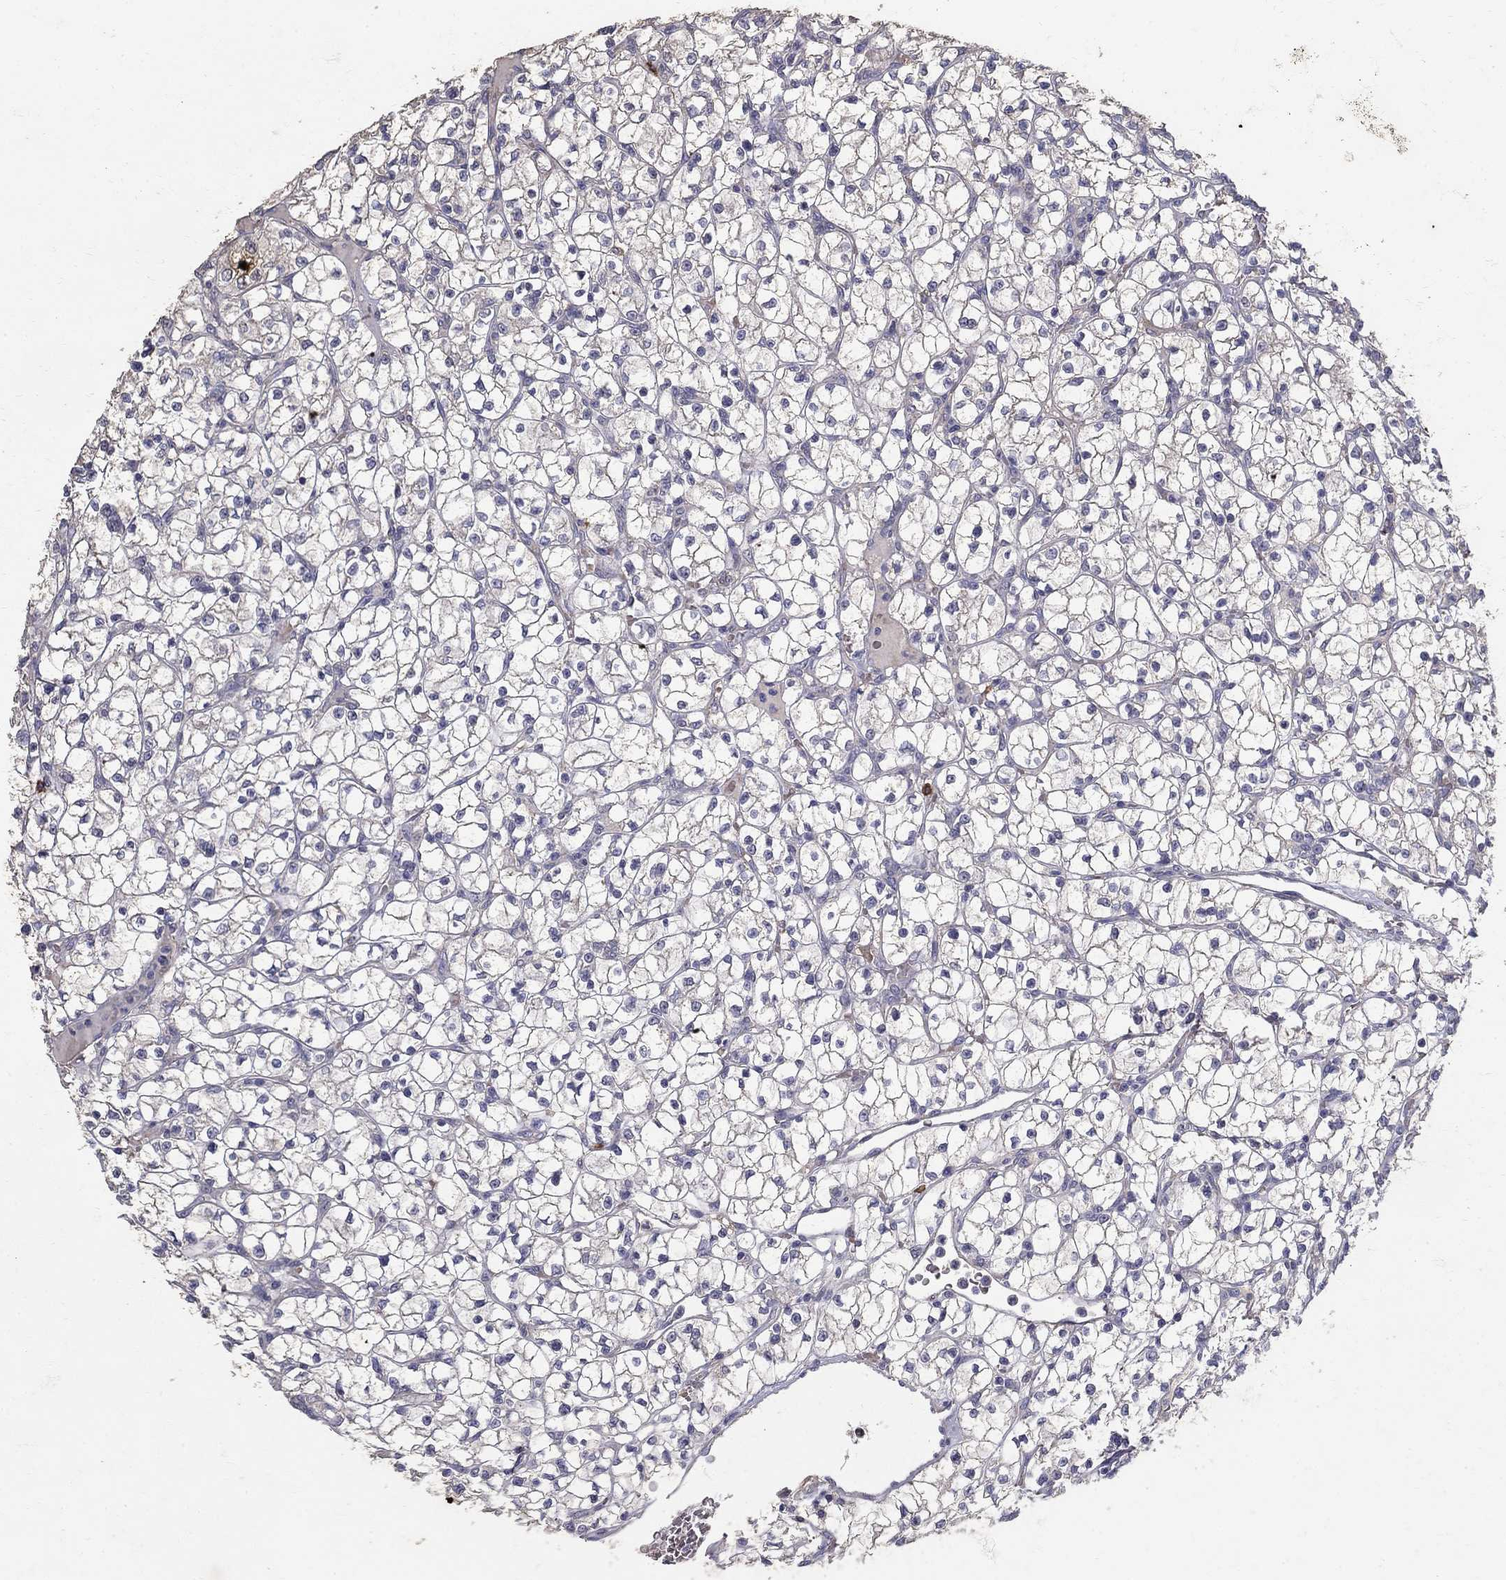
{"staining": {"intensity": "negative", "quantity": "none", "location": "none"}, "tissue": "renal cancer", "cell_type": "Tumor cells", "image_type": "cancer", "snomed": [{"axis": "morphology", "description": "Adenocarcinoma, NOS"}, {"axis": "topography", "description": "Kidney"}], "caption": "This is an IHC micrograph of human renal cancer (adenocarcinoma). There is no expression in tumor cells.", "gene": "MPP2", "patient": {"sex": "female", "age": 64}}